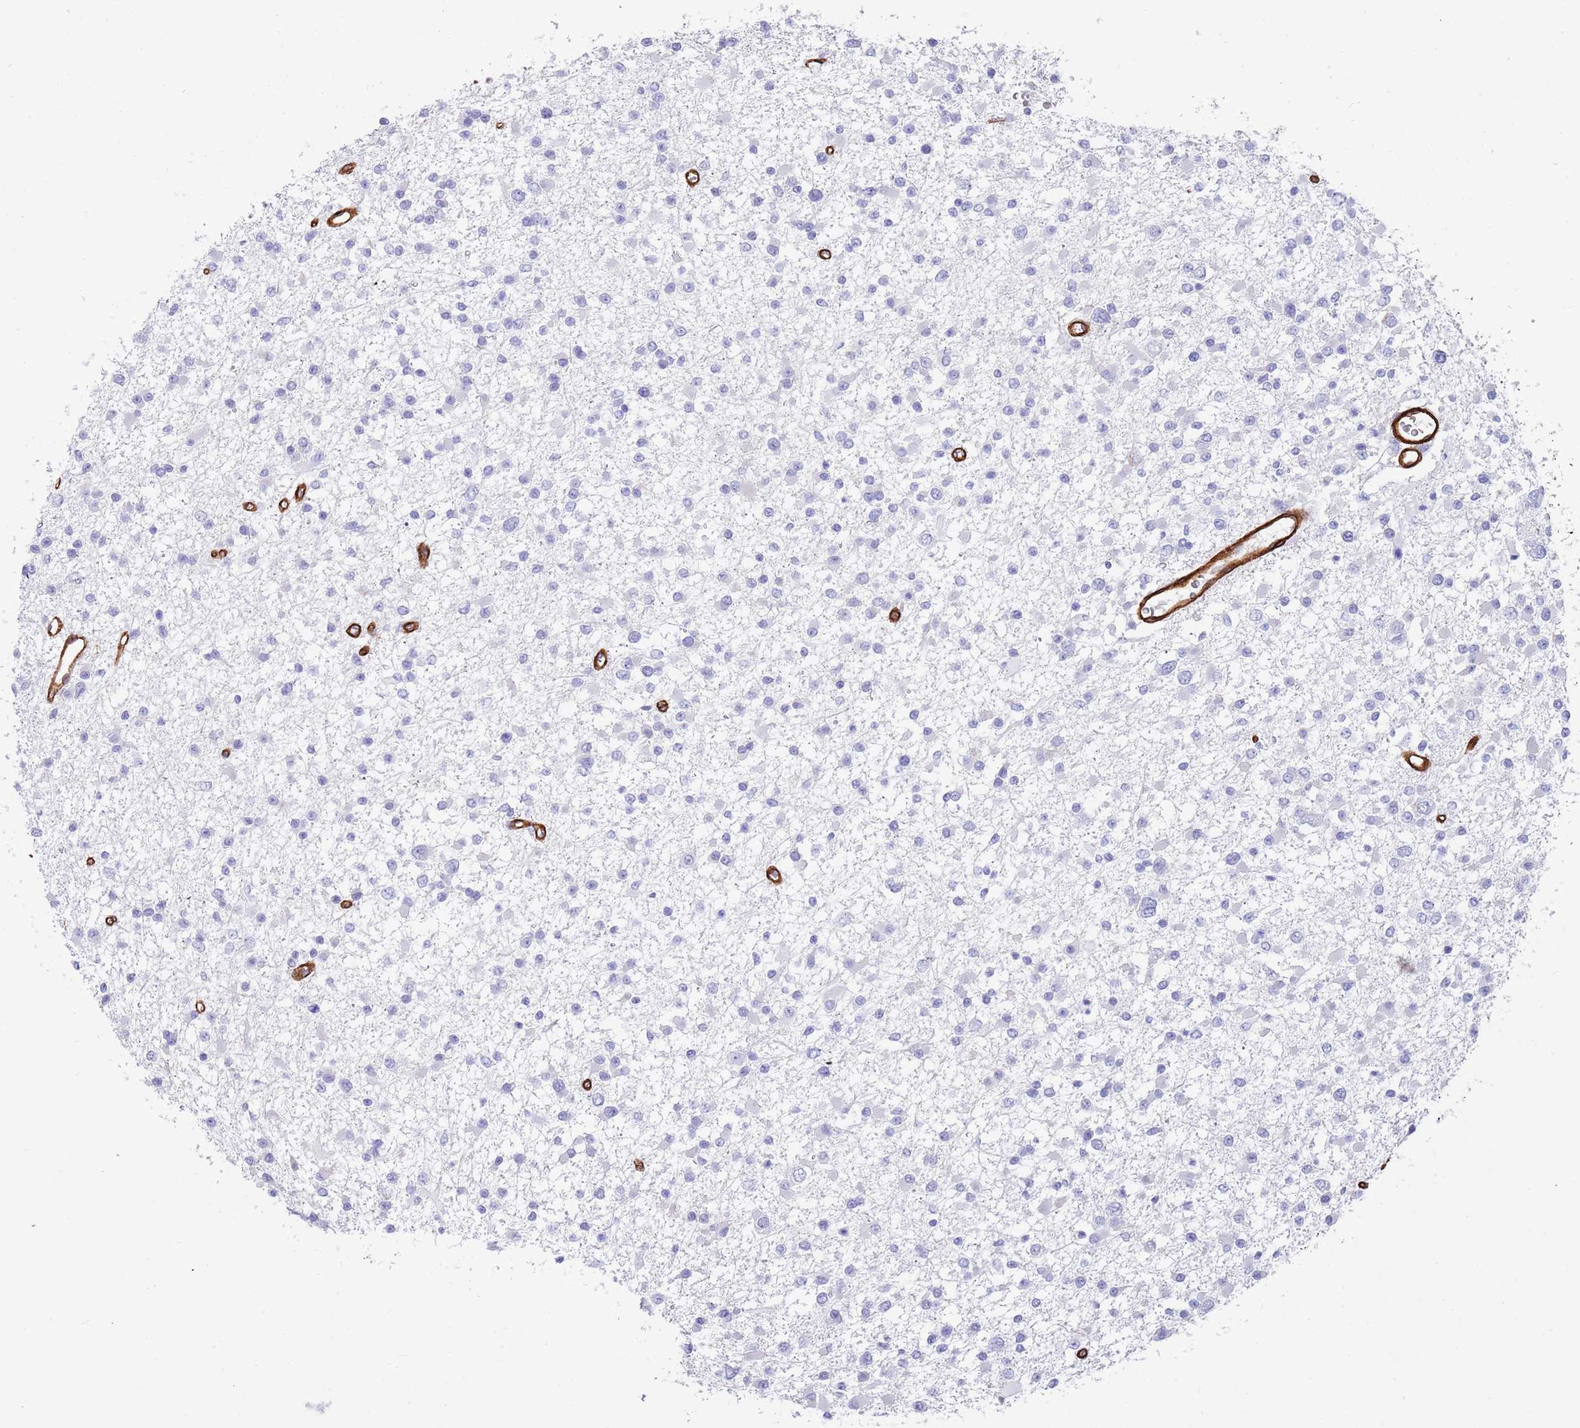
{"staining": {"intensity": "negative", "quantity": "none", "location": "none"}, "tissue": "glioma", "cell_type": "Tumor cells", "image_type": "cancer", "snomed": [{"axis": "morphology", "description": "Glioma, malignant, Low grade"}, {"axis": "topography", "description": "Brain"}], "caption": "Immunohistochemistry image of neoplastic tissue: human glioma stained with DAB displays no significant protein positivity in tumor cells. Nuclei are stained in blue.", "gene": "CAV2", "patient": {"sex": "female", "age": 22}}